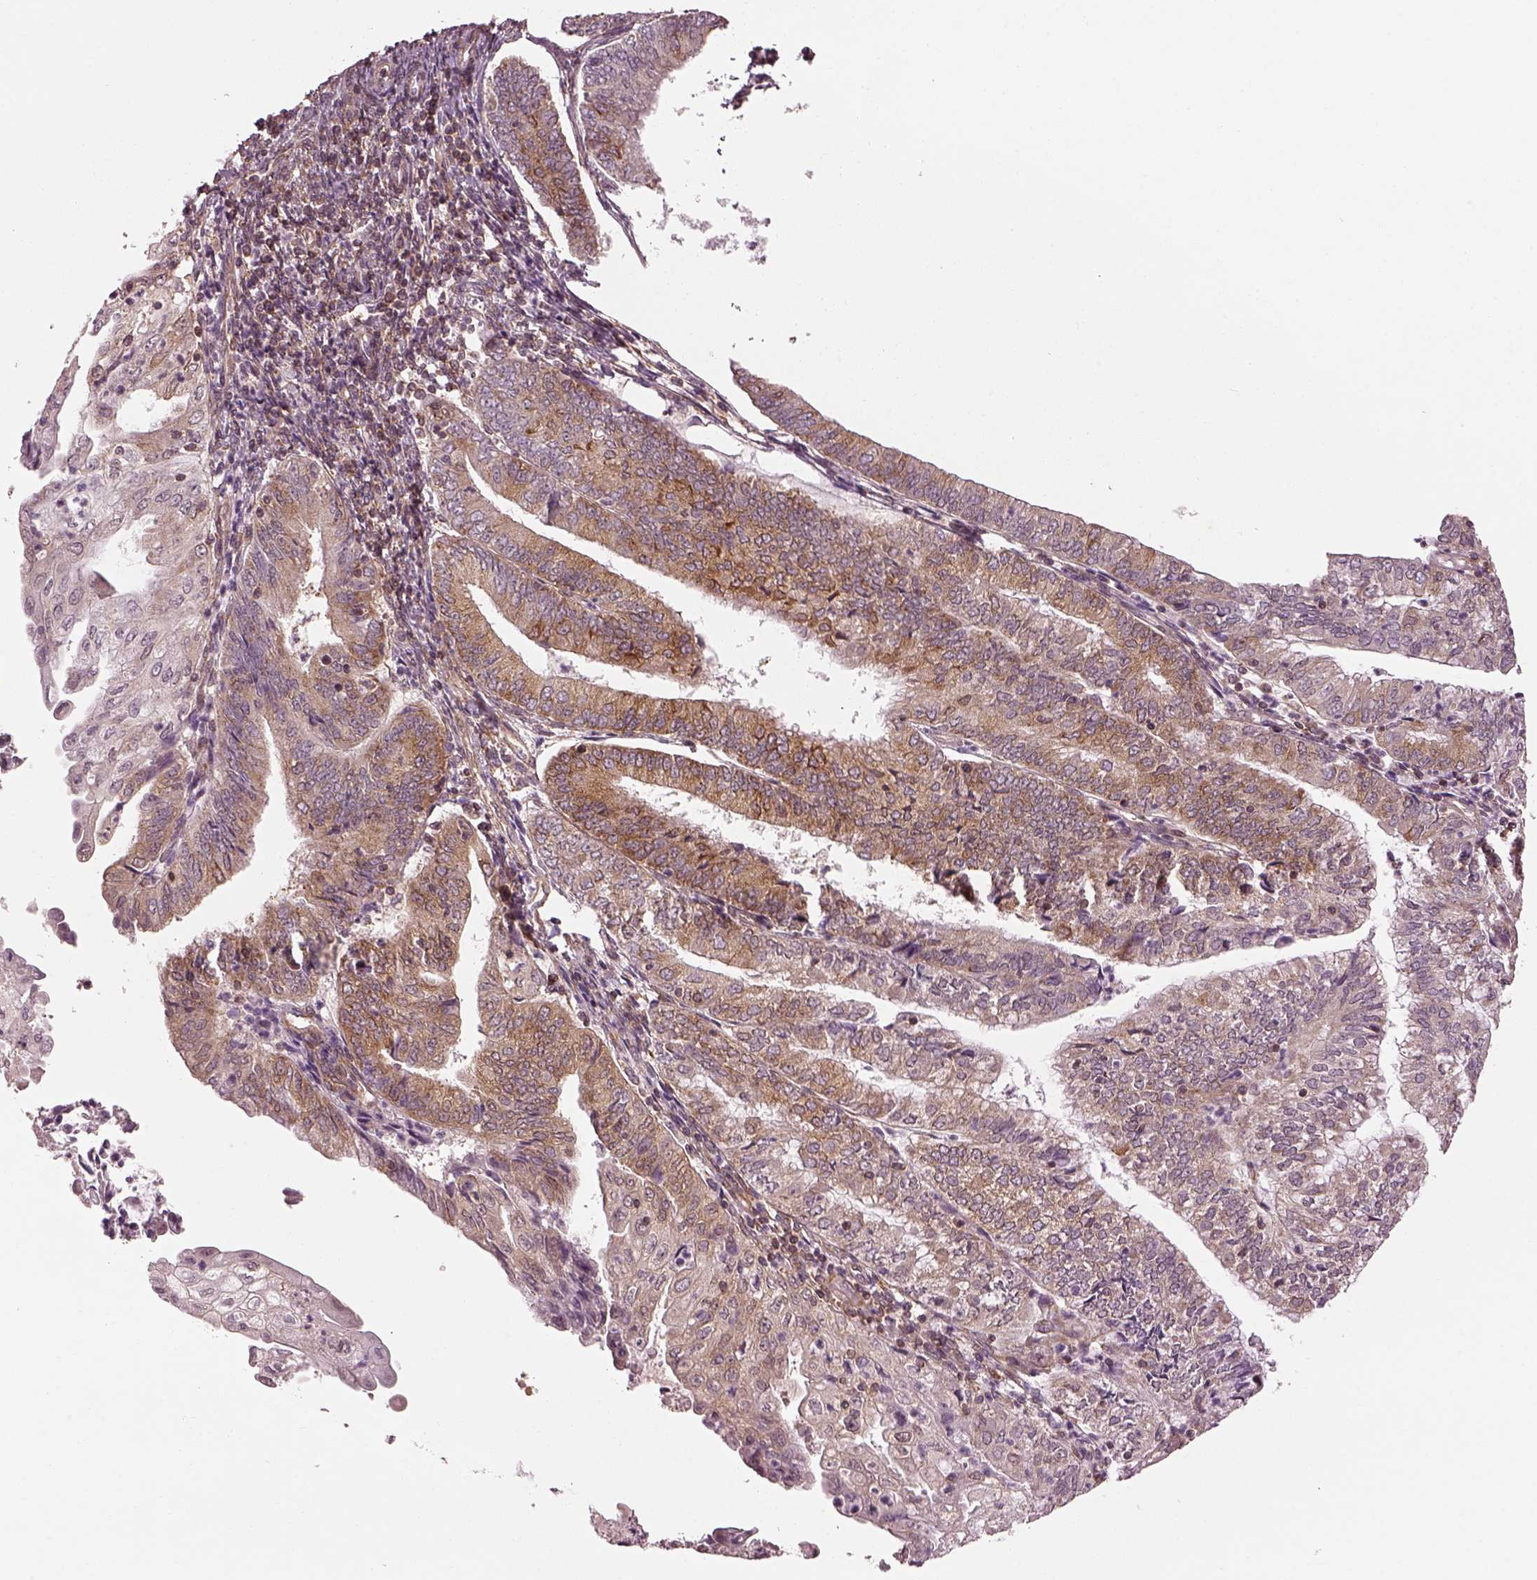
{"staining": {"intensity": "moderate", "quantity": "25%-75%", "location": "cytoplasmic/membranous"}, "tissue": "endometrial cancer", "cell_type": "Tumor cells", "image_type": "cancer", "snomed": [{"axis": "morphology", "description": "Adenocarcinoma, NOS"}, {"axis": "topography", "description": "Endometrium"}], "caption": "Immunohistochemical staining of endometrial adenocarcinoma displays moderate cytoplasmic/membranous protein staining in approximately 25%-75% of tumor cells.", "gene": "LSM14A", "patient": {"sex": "female", "age": 55}}